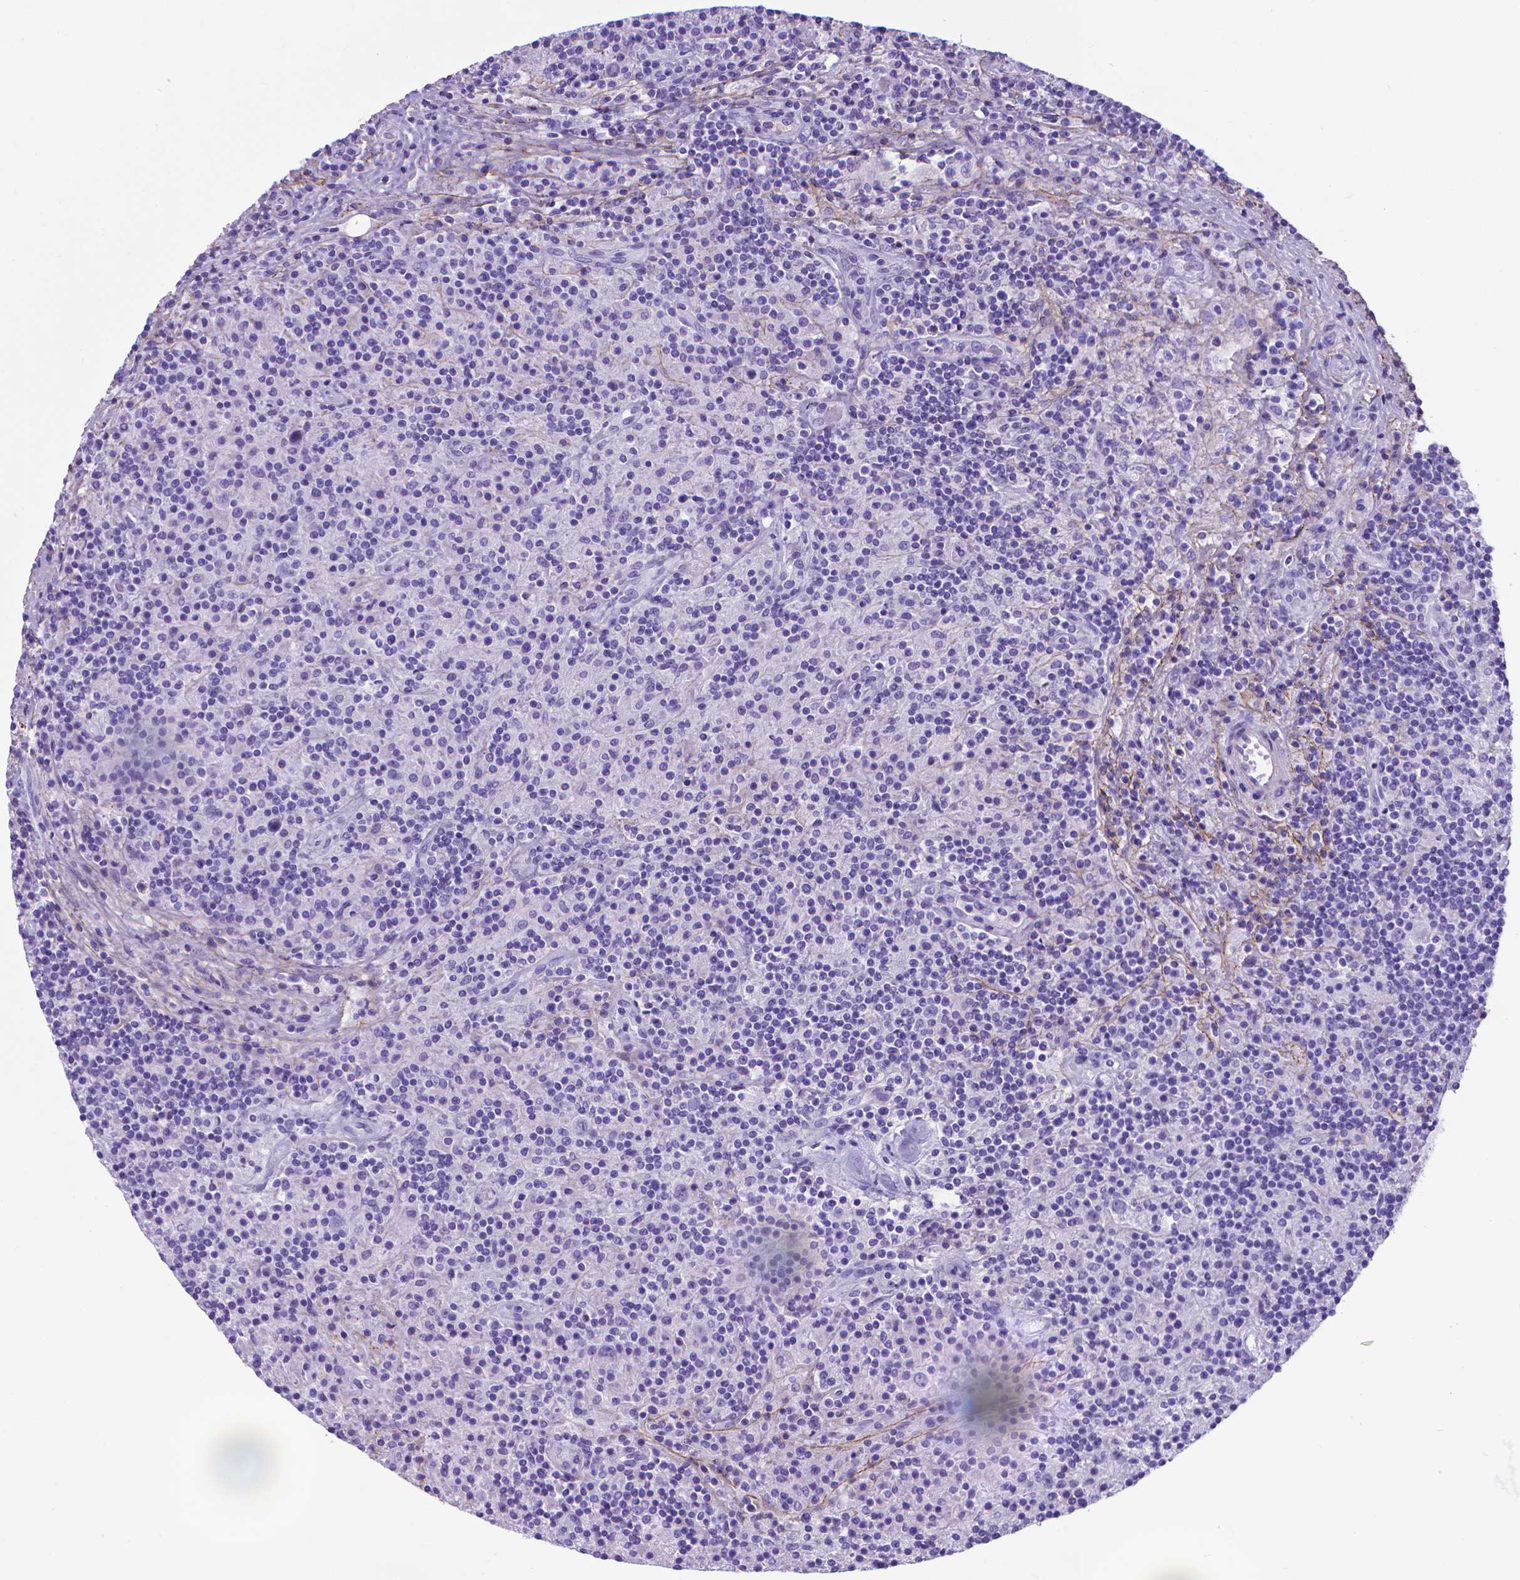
{"staining": {"intensity": "negative", "quantity": "none", "location": "none"}, "tissue": "lymphoma", "cell_type": "Tumor cells", "image_type": "cancer", "snomed": [{"axis": "morphology", "description": "Hodgkin's disease, NOS"}, {"axis": "topography", "description": "Lymph node"}], "caption": "High magnification brightfield microscopy of Hodgkin's disease stained with DAB (brown) and counterstained with hematoxylin (blue): tumor cells show no significant staining.", "gene": "MFAP2", "patient": {"sex": "male", "age": 70}}